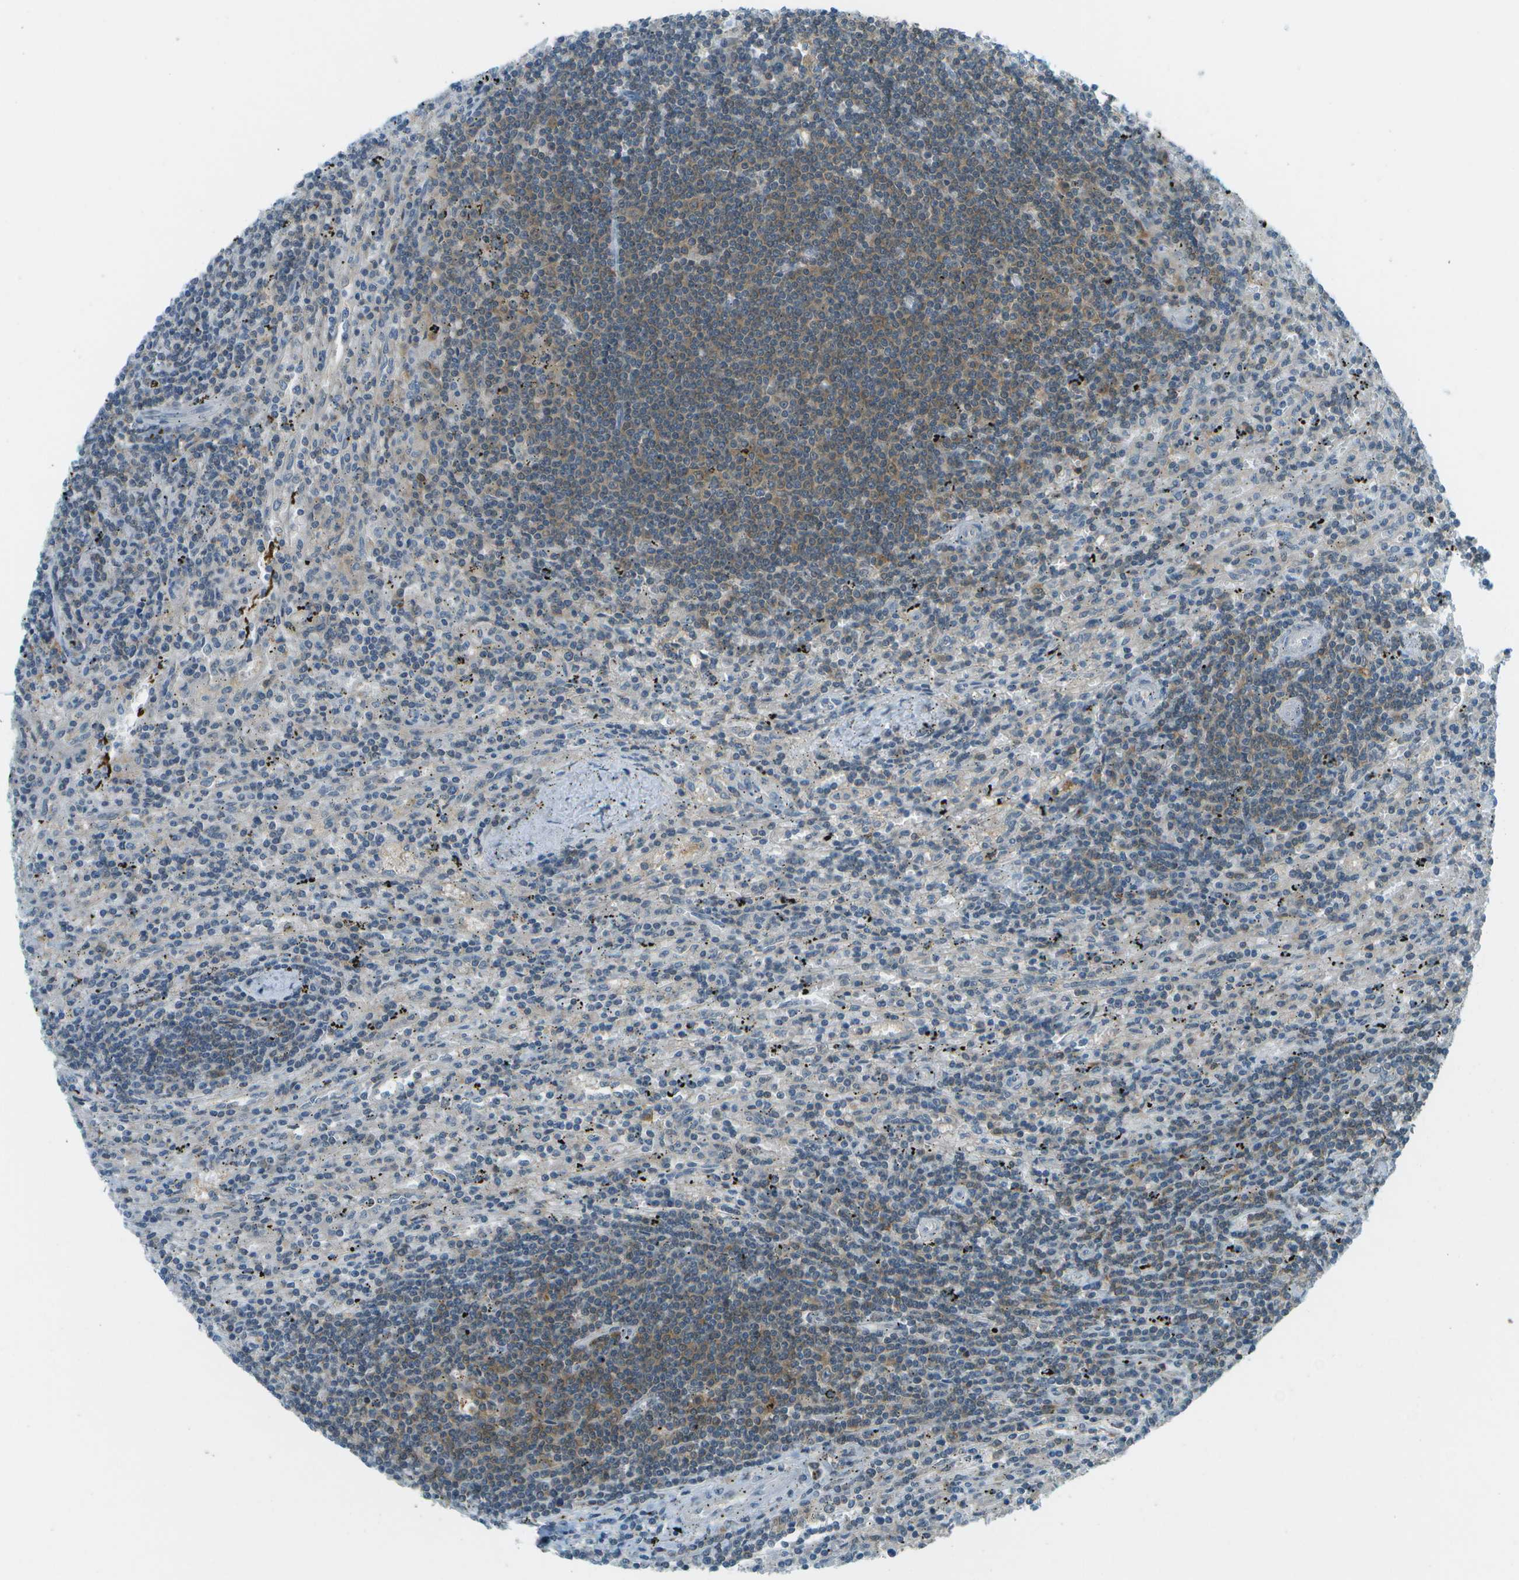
{"staining": {"intensity": "moderate", "quantity": "25%-75%", "location": "cytoplasmic/membranous"}, "tissue": "lymphoma", "cell_type": "Tumor cells", "image_type": "cancer", "snomed": [{"axis": "morphology", "description": "Malignant lymphoma, non-Hodgkin's type, Low grade"}, {"axis": "topography", "description": "Spleen"}], "caption": "The image demonstrates a brown stain indicating the presence of a protein in the cytoplasmic/membranous of tumor cells in lymphoma.", "gene": "CDH23", "patient": {"sex": "male", "age": 76}}